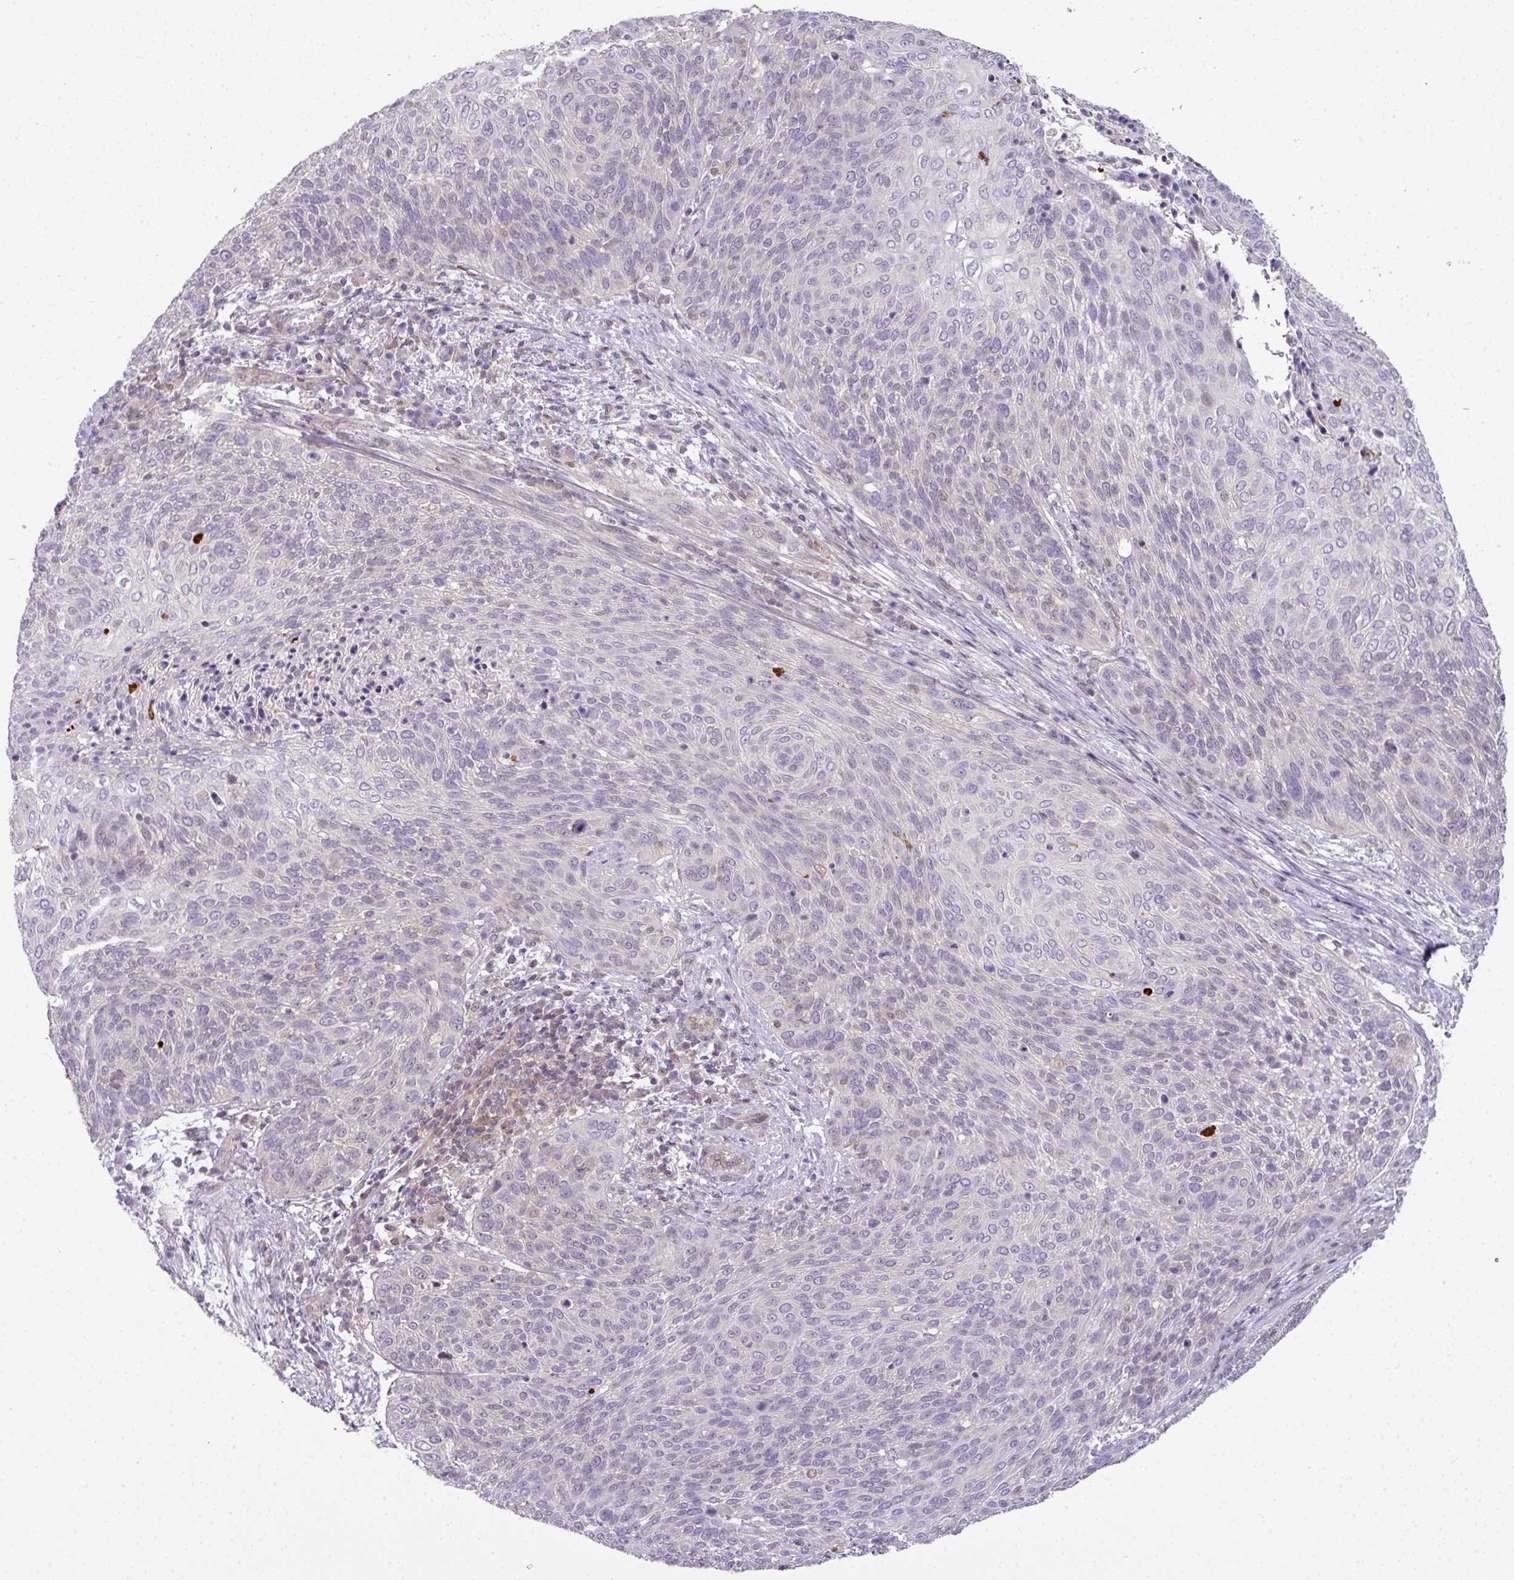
{"staining": {"intensity": "negative", "quantity": "none", "location": "none"}, "tissue": "cervical cancer", "cell_type": "Tumor cells", "image_type": "cancer", "snomed": [{"axis": "morphology", "description": "Squamous cell carcinoma, NOS"}, {"axis": "topography", "description": "Cervix"}], "caption": "Image shows no protein expression in tumor cells of squamous cell carcinoma (cervical) tissue.", "gene": "STAT5A", "patient": {"sex": "female", "age": 31}}